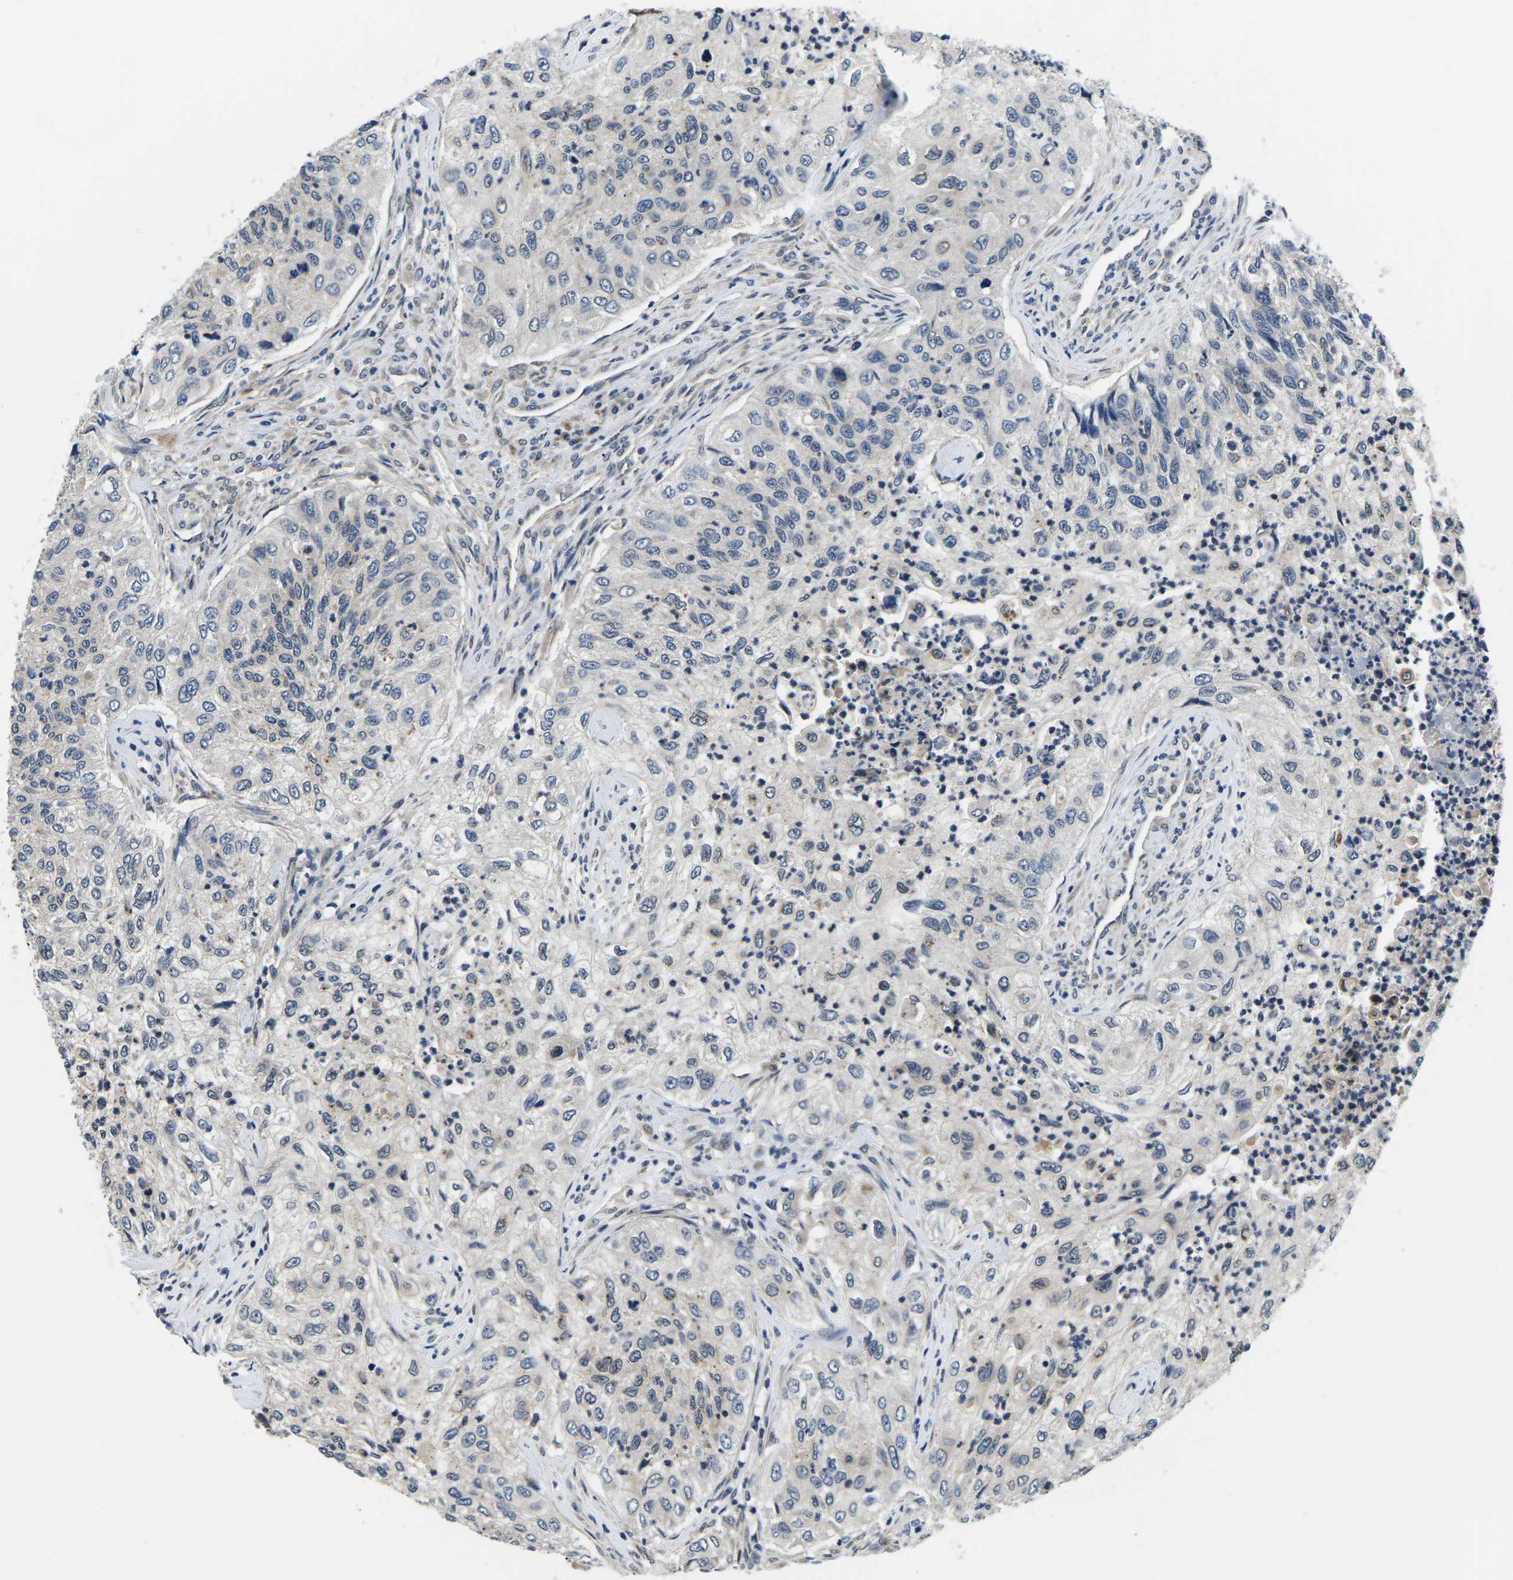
{"staining": {"intensity": "negative", "quantity": "none", "location": "none"}, "tissue": "urothelial cancer", "cell_type": "Tumor cells", "image_type": "cancer", "snomed": [{"axis": "morphology", "description": "Urothelial carcinoma, High grade"}, {"axis": "topography", "description": "Urinary bladder"}], "caption": "Immunohistochemical staining of urothelial cancer displays no significant positivity in tumor cells.", "gene": "SNX10", "patient": {"sex": "female", "age": 60}}